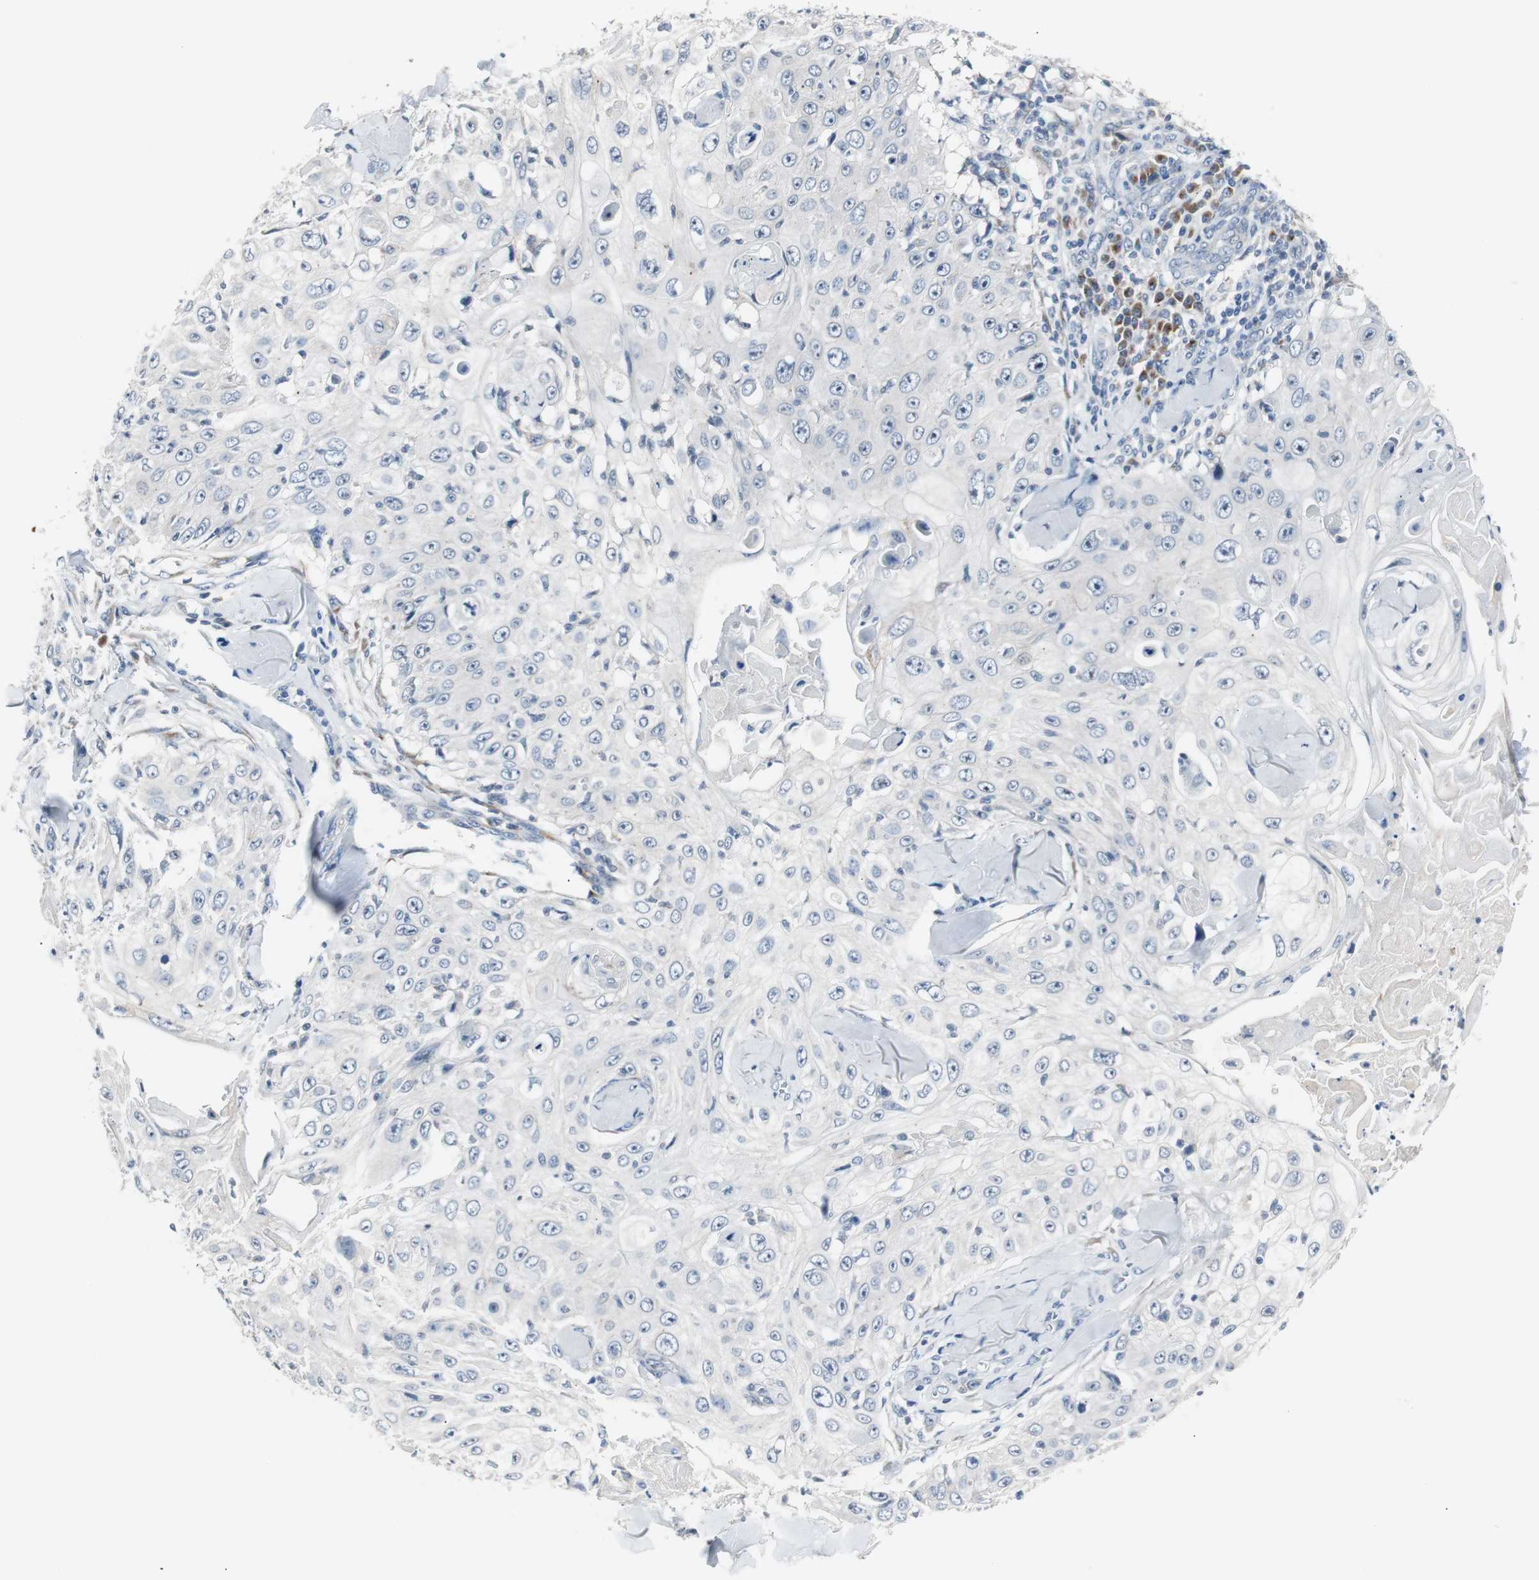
{"staining": {"intensity": "negative", "quantity": "none", "location": "none"}, "tissue": "skin cancer", "cell_type": "Tumor cells", "image_type": "cancer", "snomed": [{"axis": "morphology", "description": "Squamous cell carcinoma, NOS"}, {"axis": "topography", "description": "Skin"}], "caption": "Photomicrograph shows no significant protein staining in tumor cells of skin cancer.", "gene": "SOX30", "patient": {"sex": "male", "age": 86}}